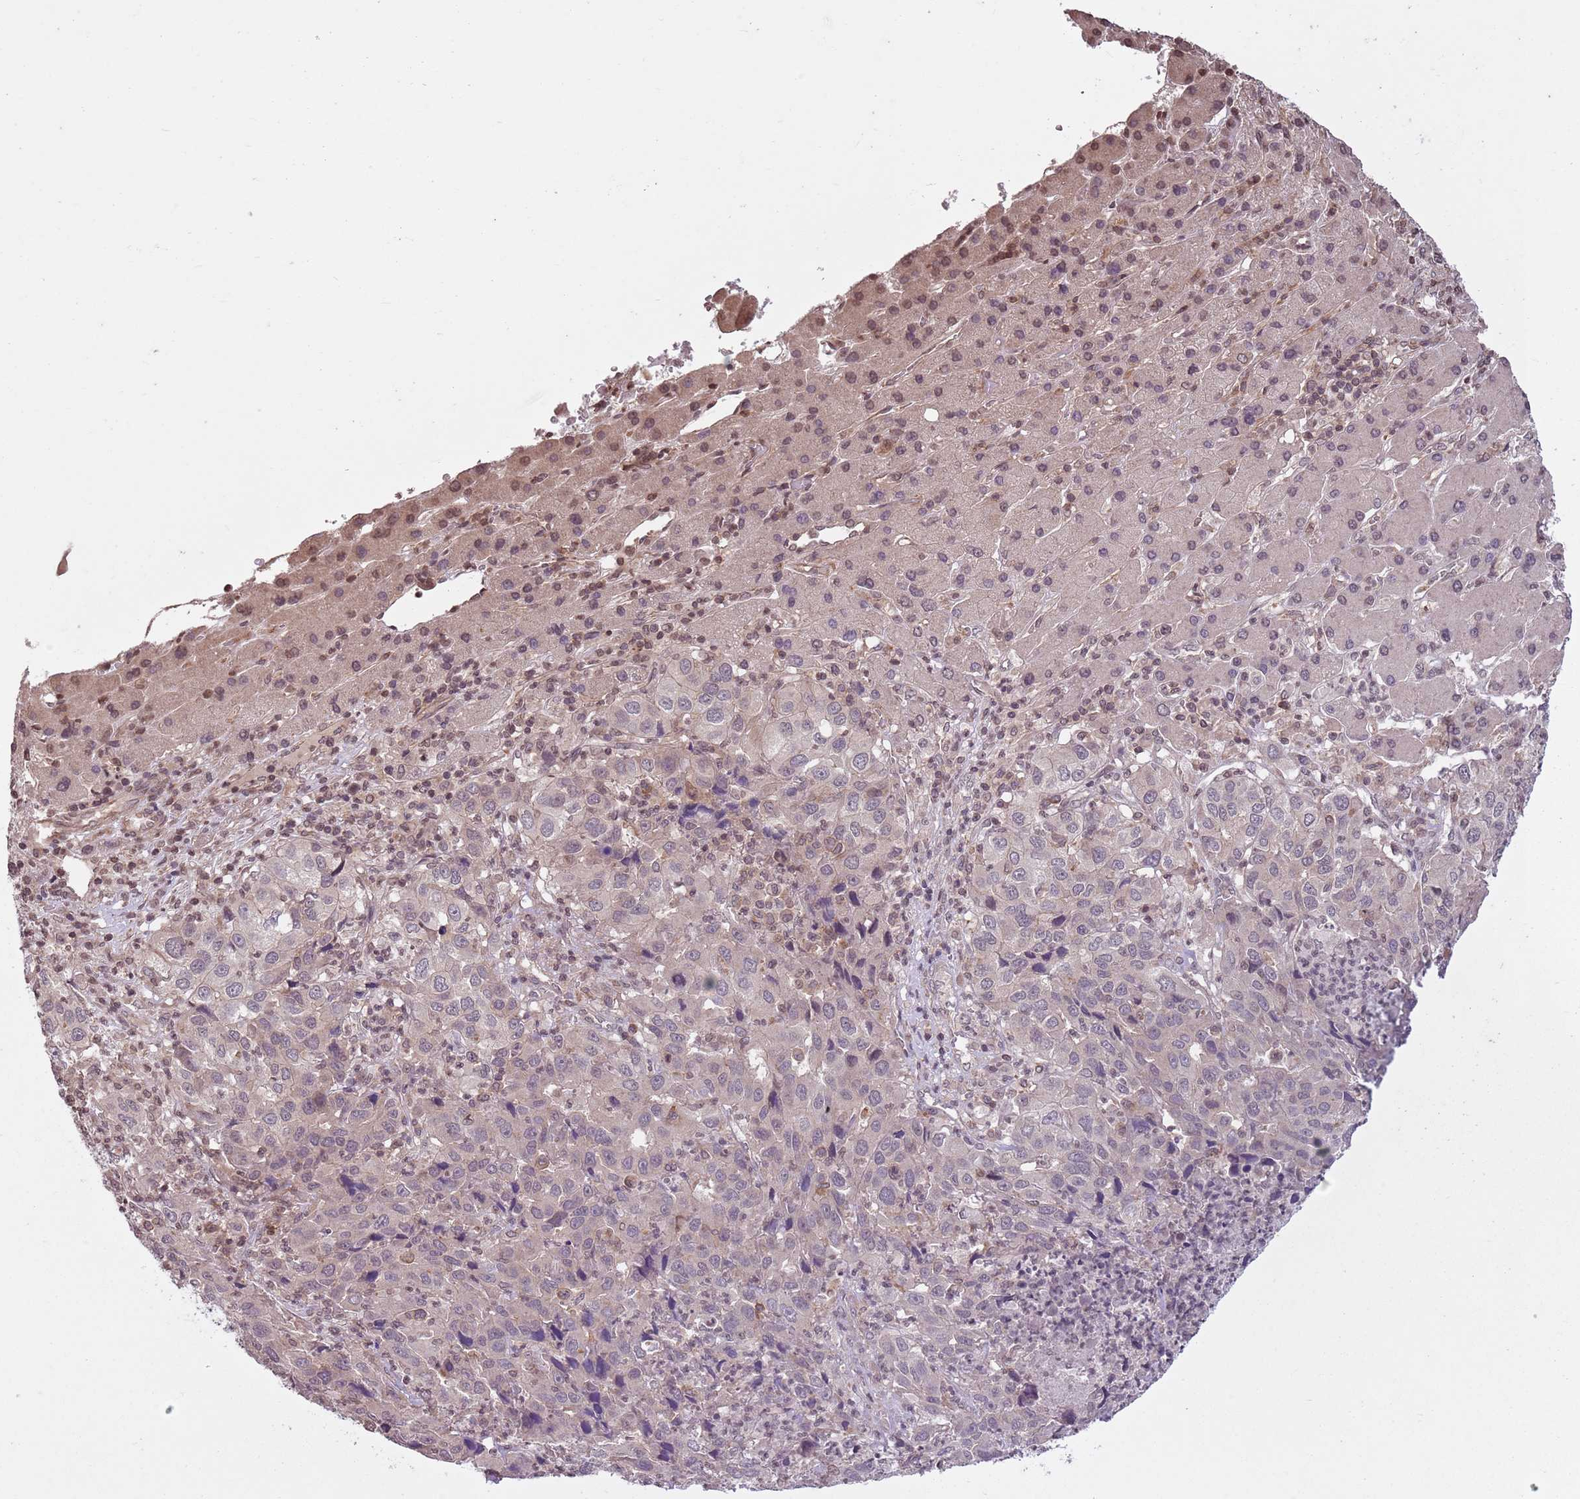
{"staining": {"intensity": "weak", "quantity": "<25%", "location": "cytoplasmic/membranous"}, "tissue": "liver cancer", "cell_type": "Tumor cells", "image_type": "cancer", "snomed": [{"axis": "morphology", "description": "Carcinoma, Hepatocellular, NOS"}, {"axis": "topography", "description": "Liver"}], "caption": "Immunohistochemistry photomicrograph of human hepatocellular carcinoma (liver) stained for a protein (brown), which shows no positivity in tumor cells. The staining was performed using DAB to visualize the protein expression in brown, while the nuclei were stained in blue with hematoxylin (Magnification: 20x).", "gene": "CAPN9", "patient": {"sex": "male", "age": 63}}